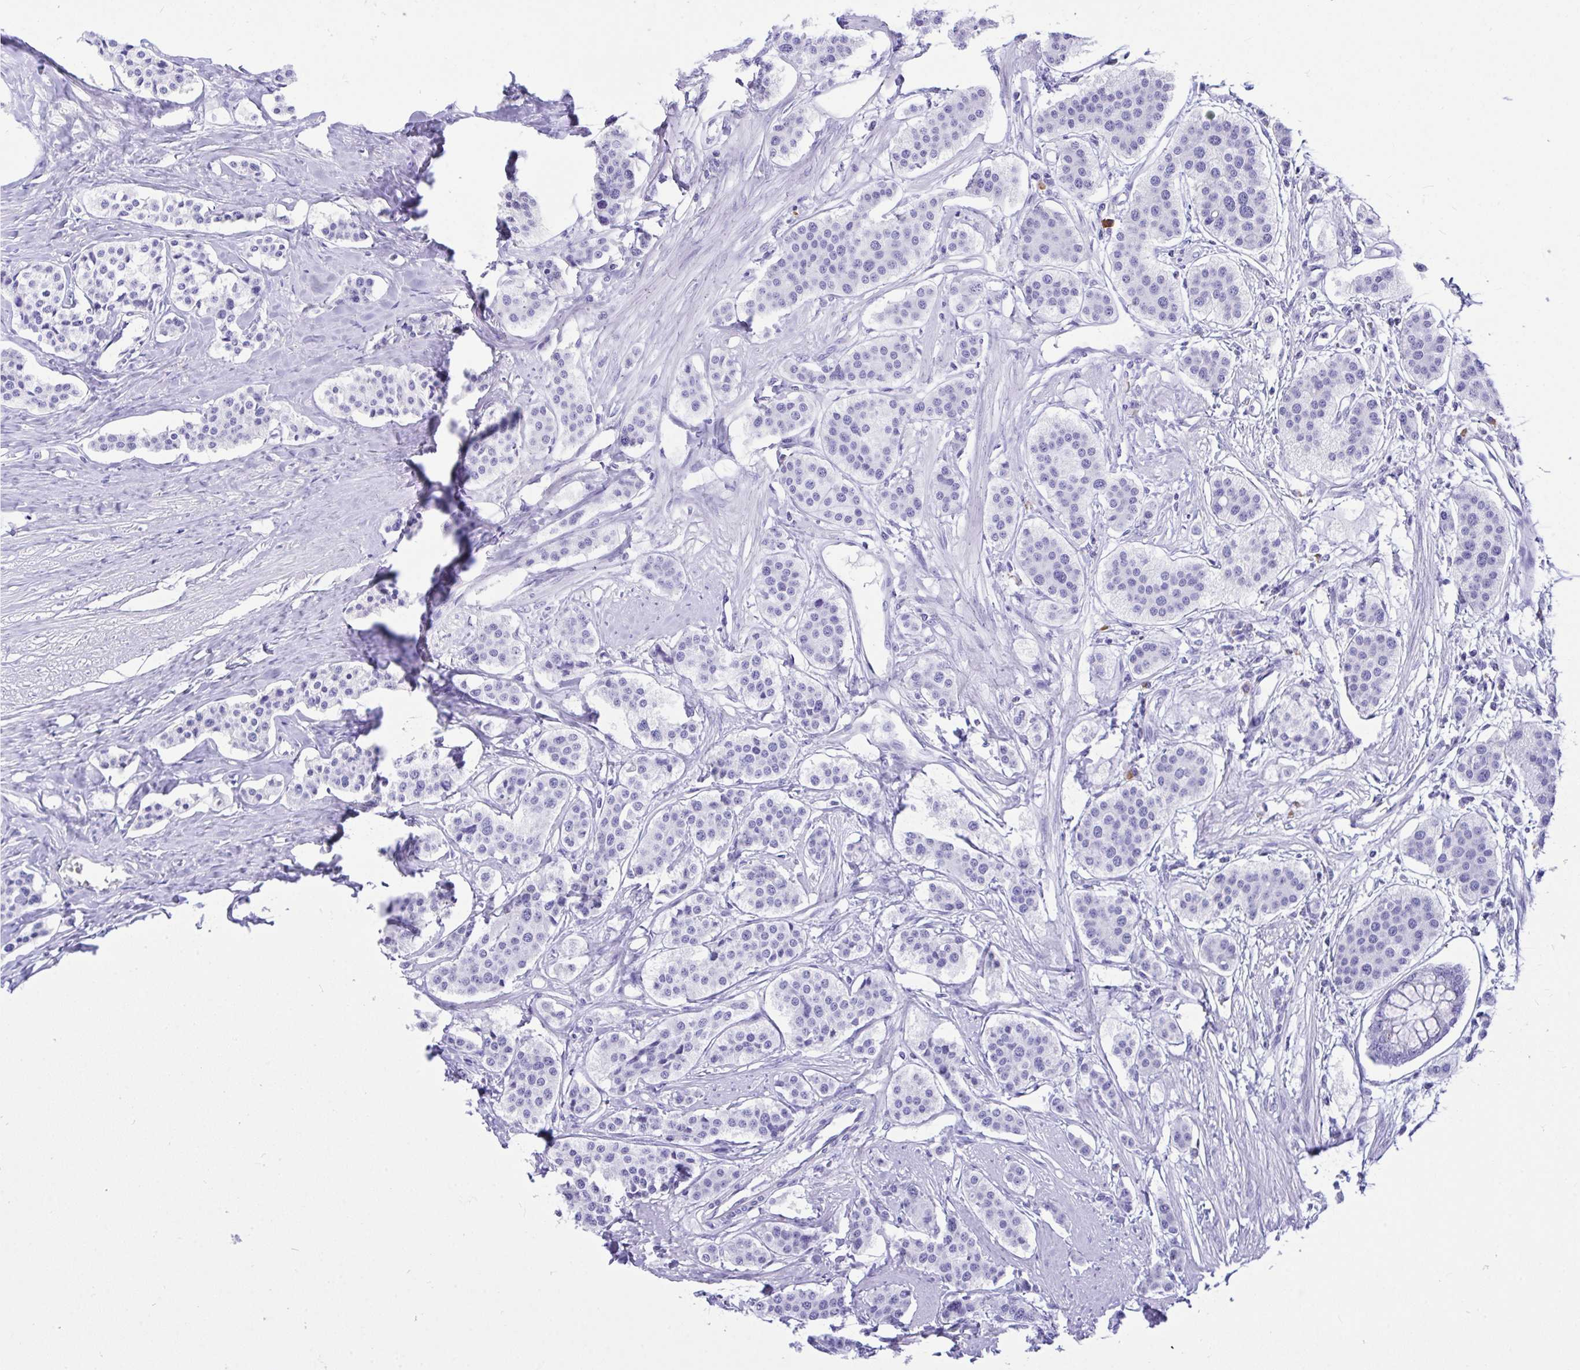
{"staining": {"intensity": "negative", "quantity": "none", "location": "none"}, "tissue": "carcinoid", "cell_type": "Tumor cells", "image_type": "cancer", "snomed": [{"axis": "morphology", "description": "Carcinoid, malignant, NOS"}, {"axis": "topography", "description": "Small intestine"}], "caption": "Immunohistochemistry (IHC) image of neoplastic tissue: malignant carcinoid stained with DAB exhibits no significant protein staining in tumor cells. (DAB (3,3'-diaminobenzidine) immunohistochemistry (IHC), high magnification).", "gene": "BEST4", "patient": {"sex": "male", "age": 60}}